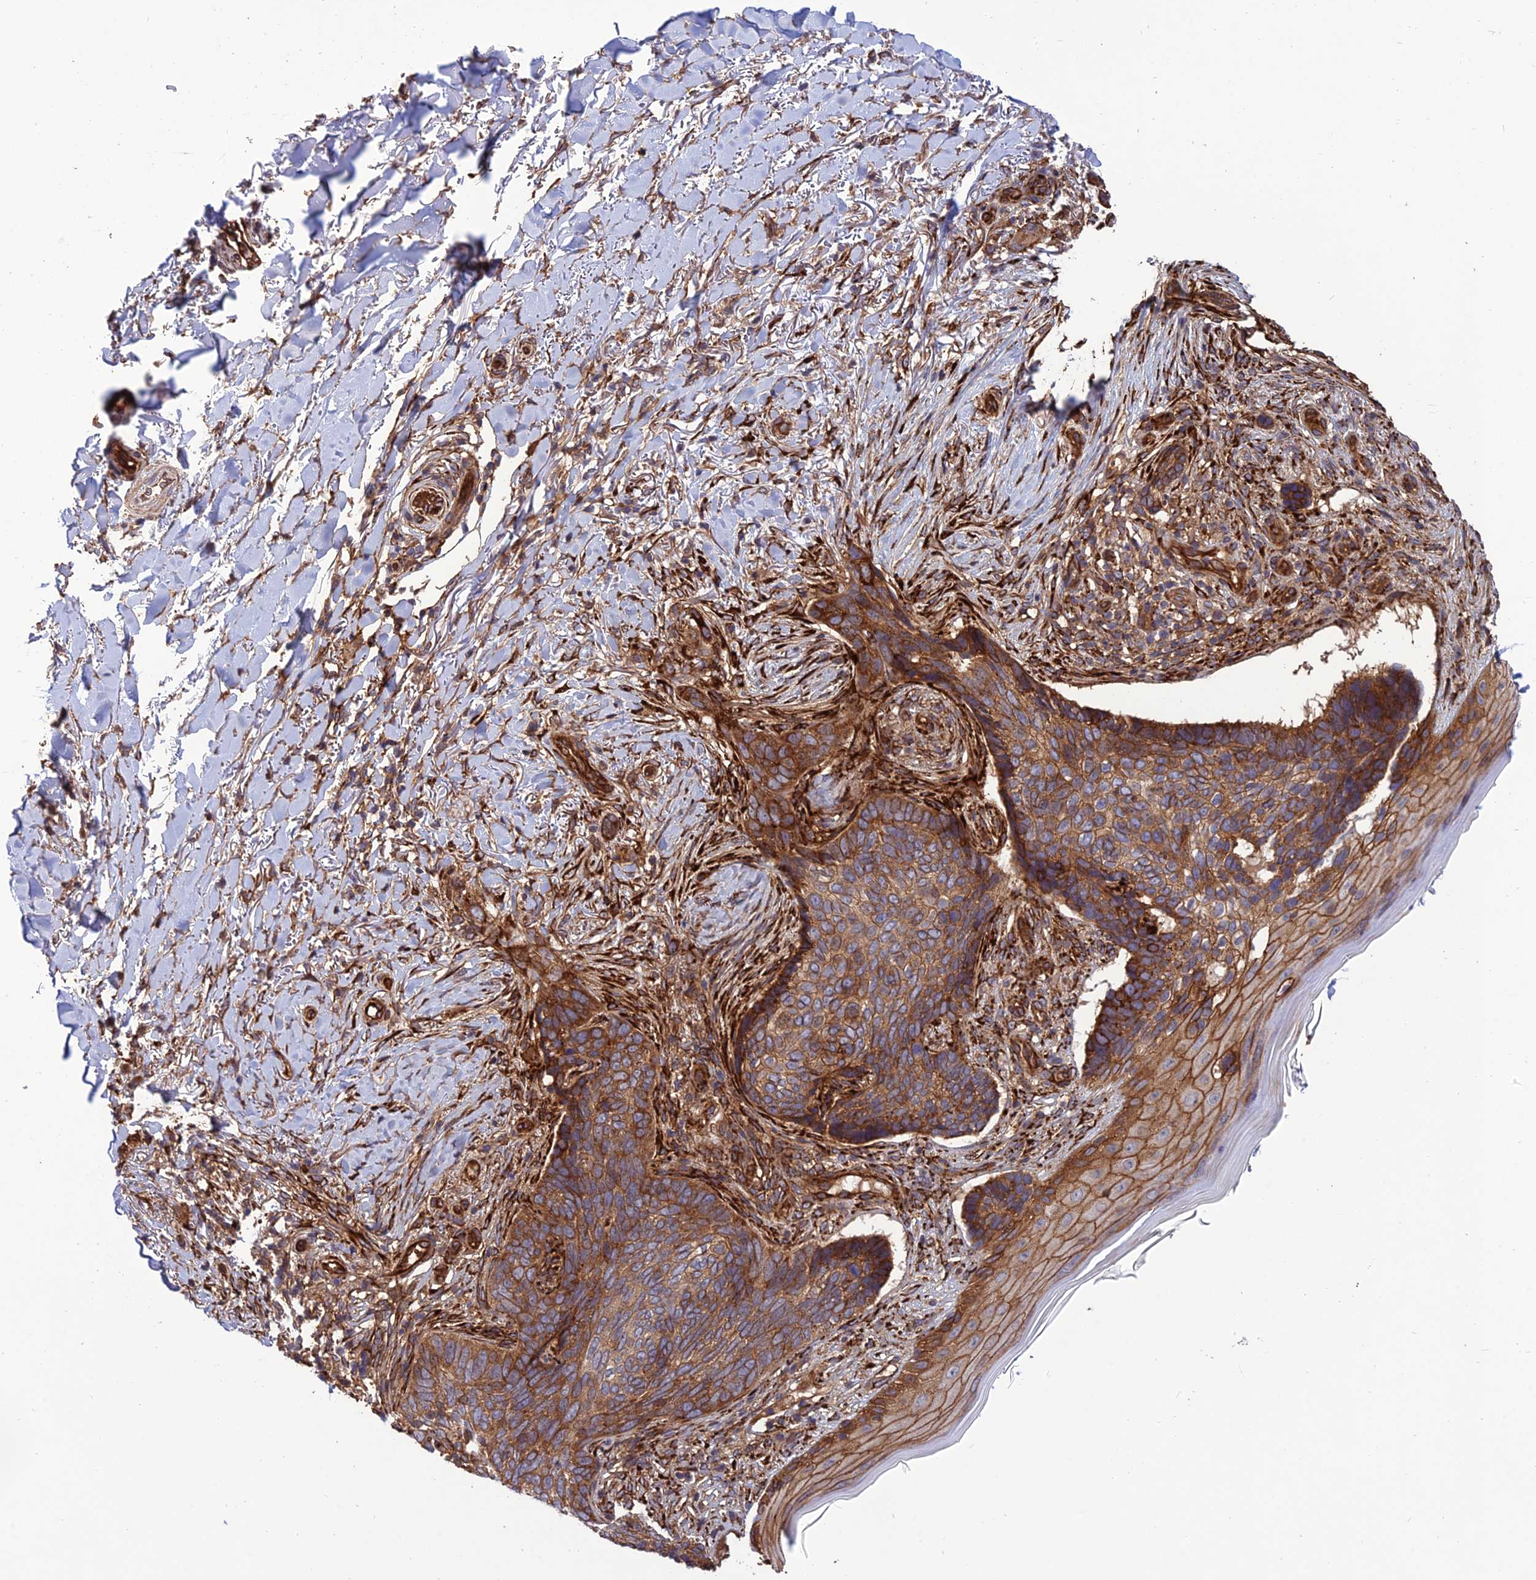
{"staining": {"intensity": "moderate", "quantity": ">75%", "location": "cytoplasmic/membranous"}, "tissue": "skin cancer", "cell_type": "Tumor cells", "image_type": "cancer", "snomed": [{"axis": "morphology", "description": "Normal tissue, NOS"}, {"axis": "morphology", "description": "Basal cell carcinoma"}, {"axis": "topography", "description": "Skin"}], "caption": "High-power microscopy captured an immunohistochemistry (IHC) histopathology image of skin cancer, revealing moderate cytoplasmic/membranous expression in about >75% of tumor cells.", "gene": "CRTAP", "patient": {"sex": "female", "age": 67}}